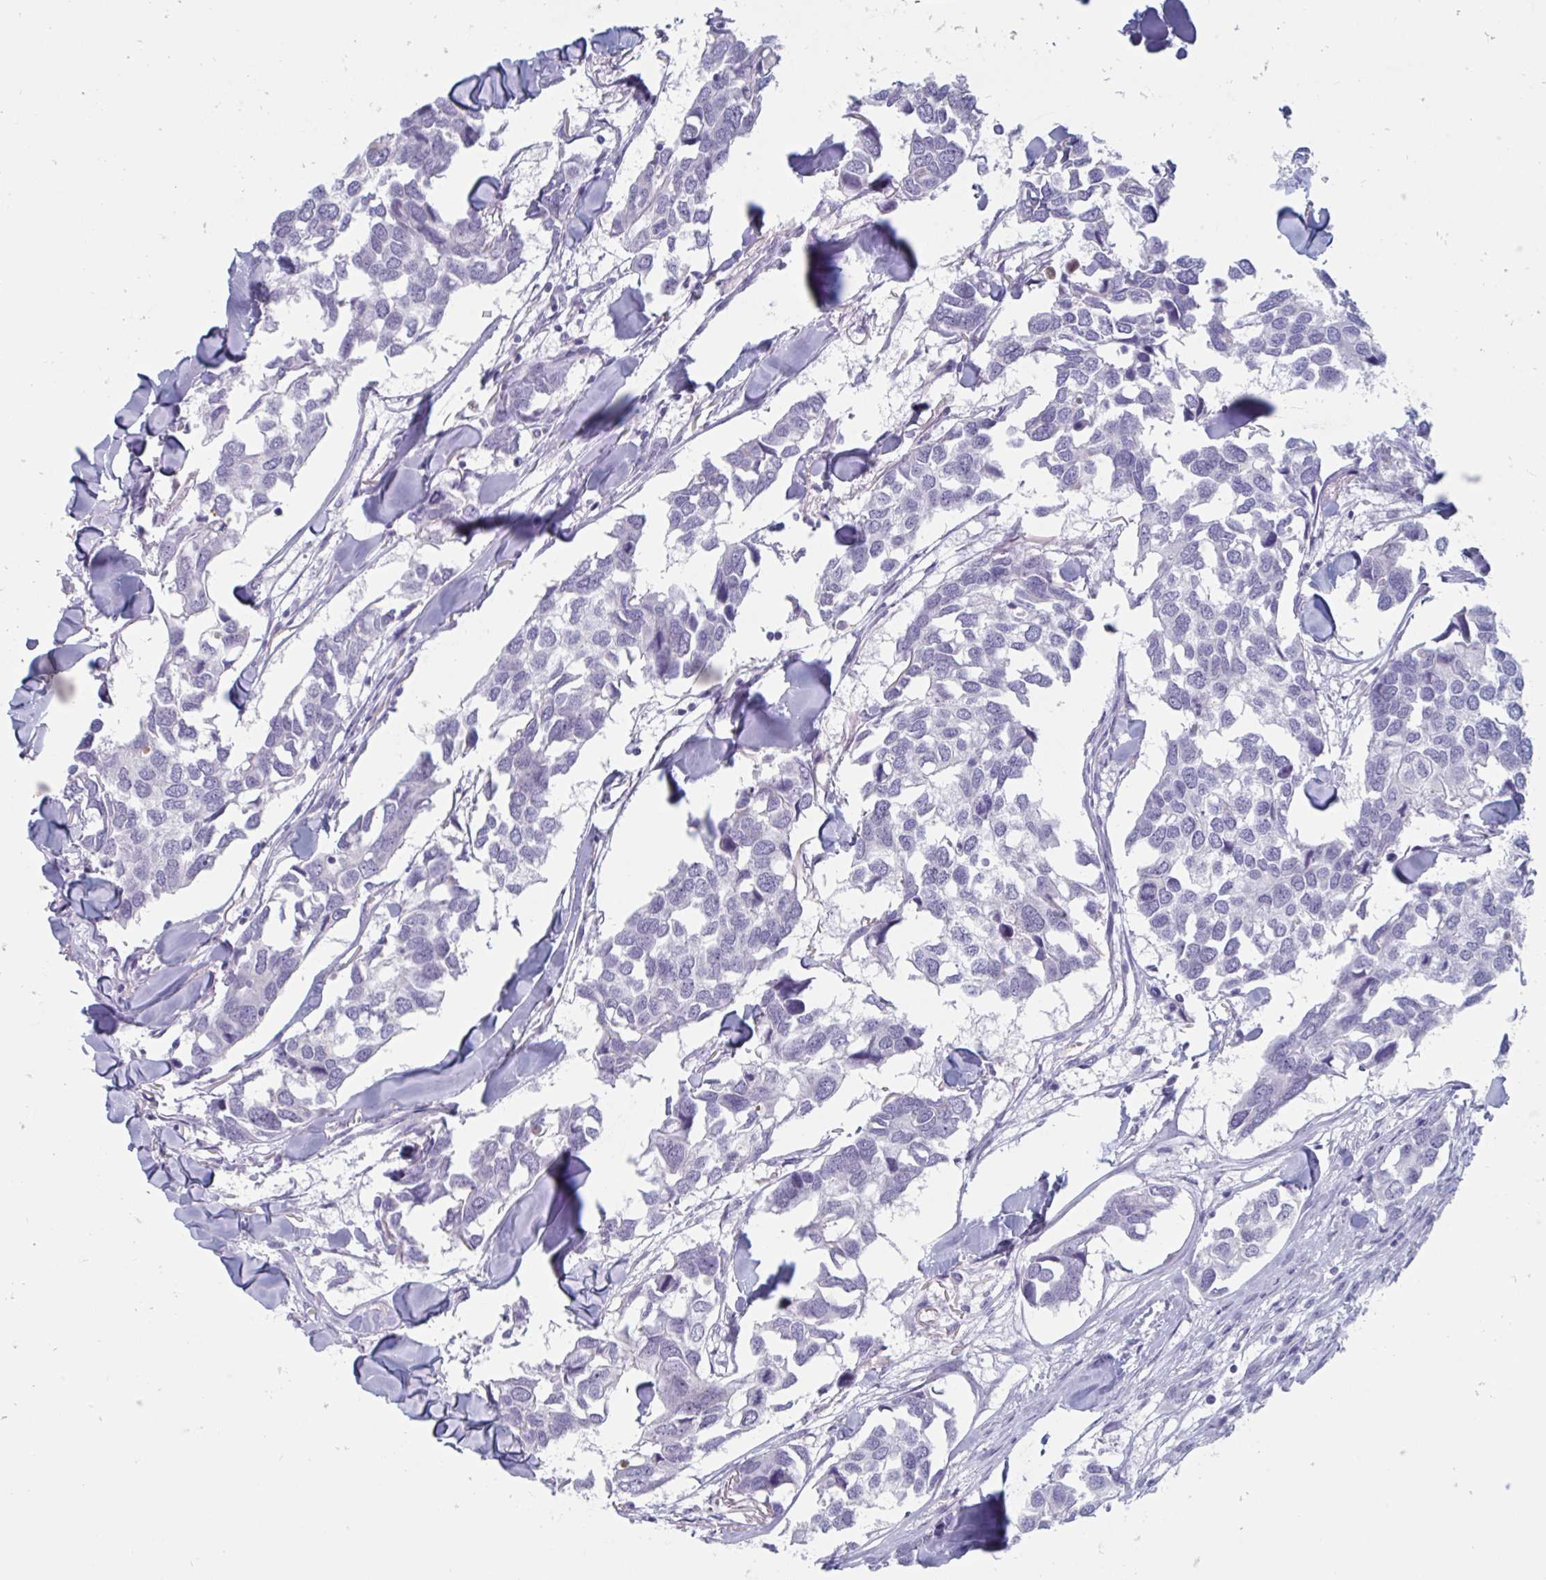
{"staining": {"intensity": "negative", "quantity": "none", "location": "none"}, "tissue": "breast cancer", "cell_type": "Tumor cells", "image_type": "cancer", "snomed": [{"axis": "morphology", "description": "Duct carcinoma"}, {"axis": "topography", "description": "Breast"}], "caption": "Immunohistochemical staining of human breast invasive ductal carcinoma displays no significant staining in tumor cells.", "gene": "NDUFC2", "patient": {"sex": "female", "age": 83}}